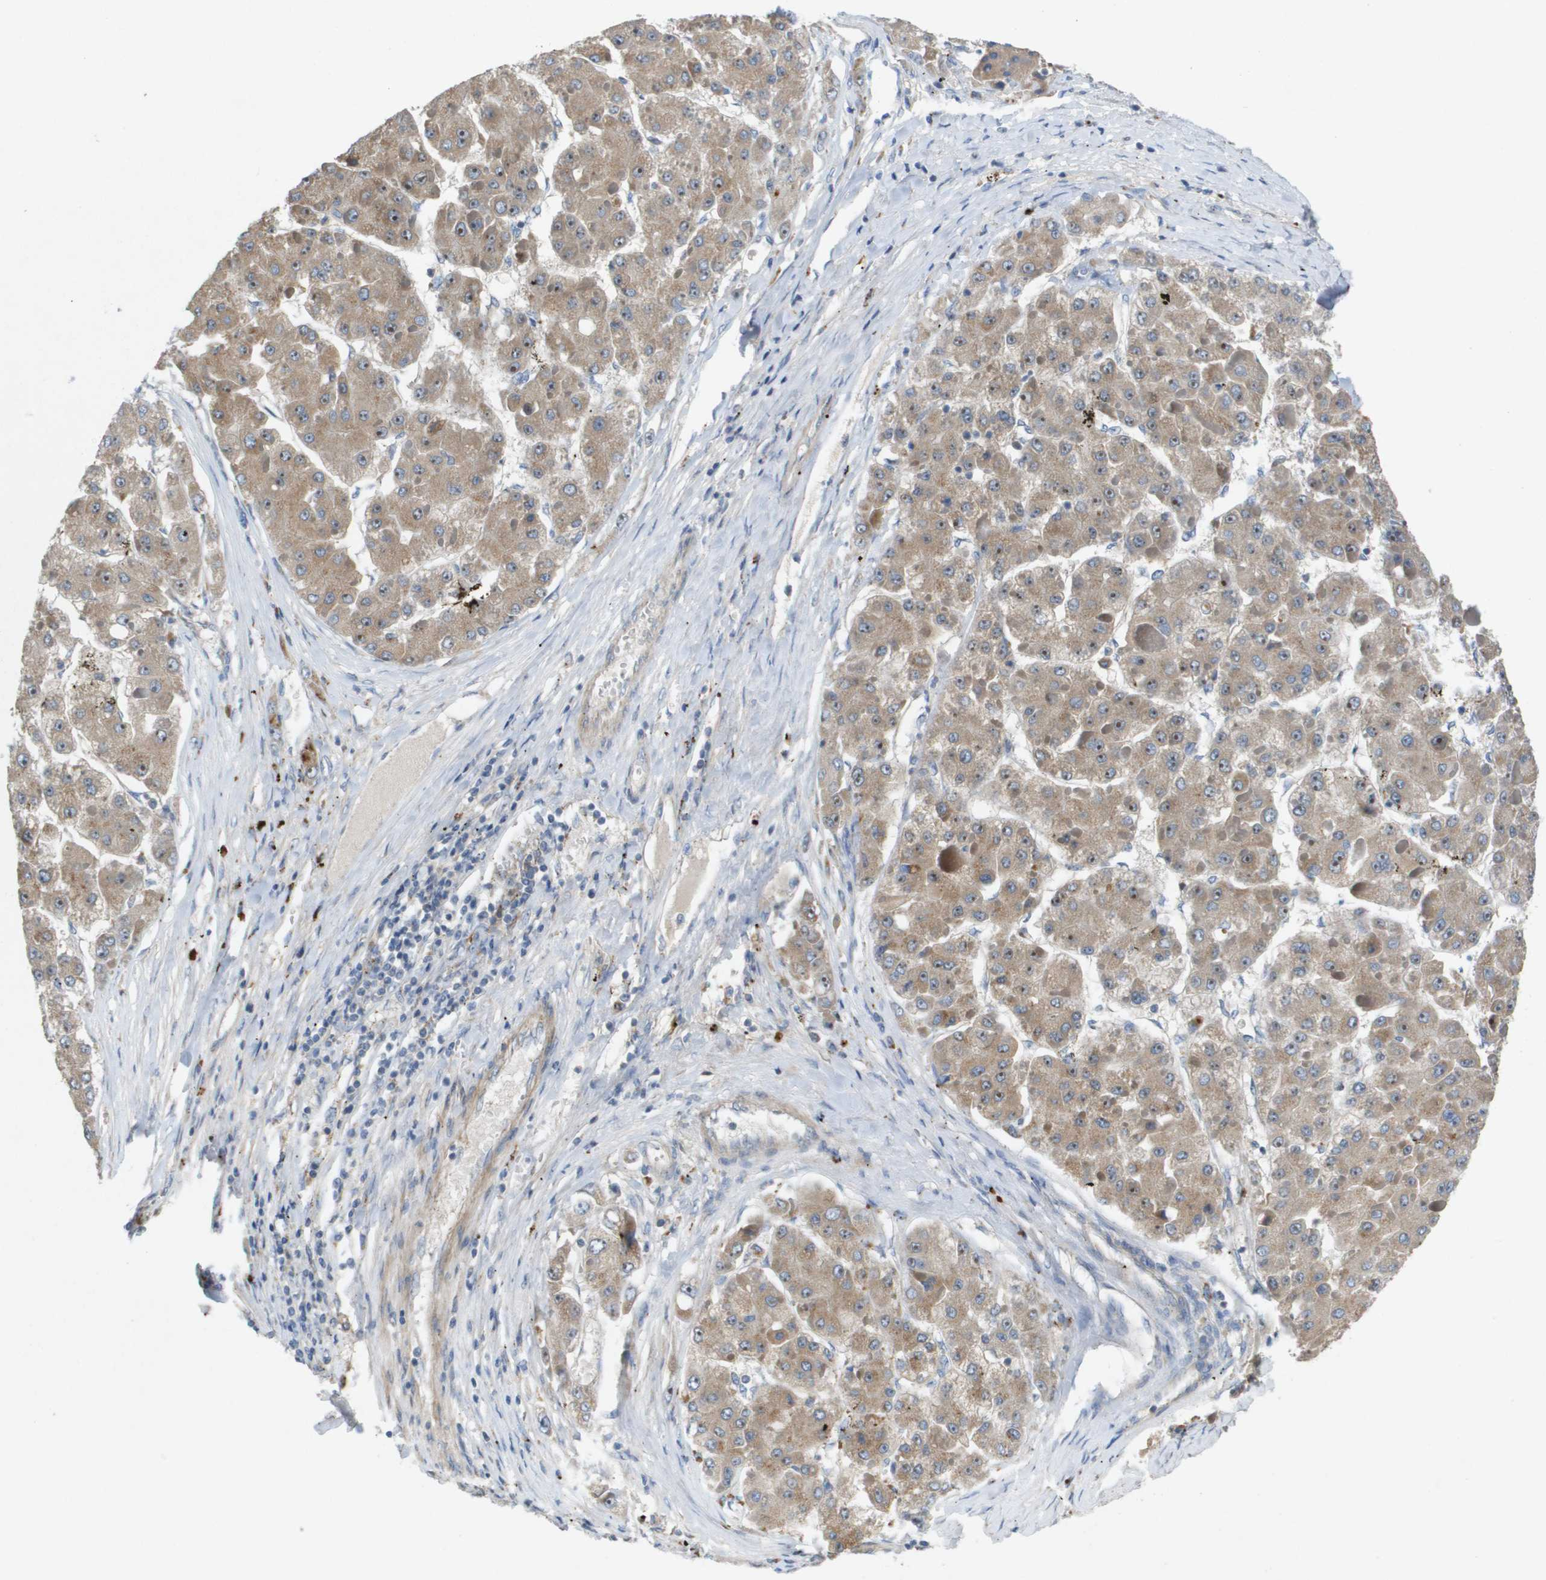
{"staining": {"intensity": "moderate", "quantity": ">75%", "location": "cytoplasmic/membranous,nuclear"}, "tissue": "liver cancer", "cell_type": "Tumor cells", "image_type": "cancer", "snomed": [{"axis": "morphology", "description": "Carcinoma, Hepatocellular, NOS"}, {"axis": "topography", "description": "Liver"}], "caption": "Brown immunohistochemical staining in liver cancer (hepatocellular carcinoma) exhibits moderate cytoplasmic/membranous and nuclear staining in approximately >75% of tumor cells. (DAB (3,3'-diaminobenzidine) IHC with brightfield microscopy, high magnification).", "gene": "B3GNT5", "patient": {"sex": "female", "age": 73}}